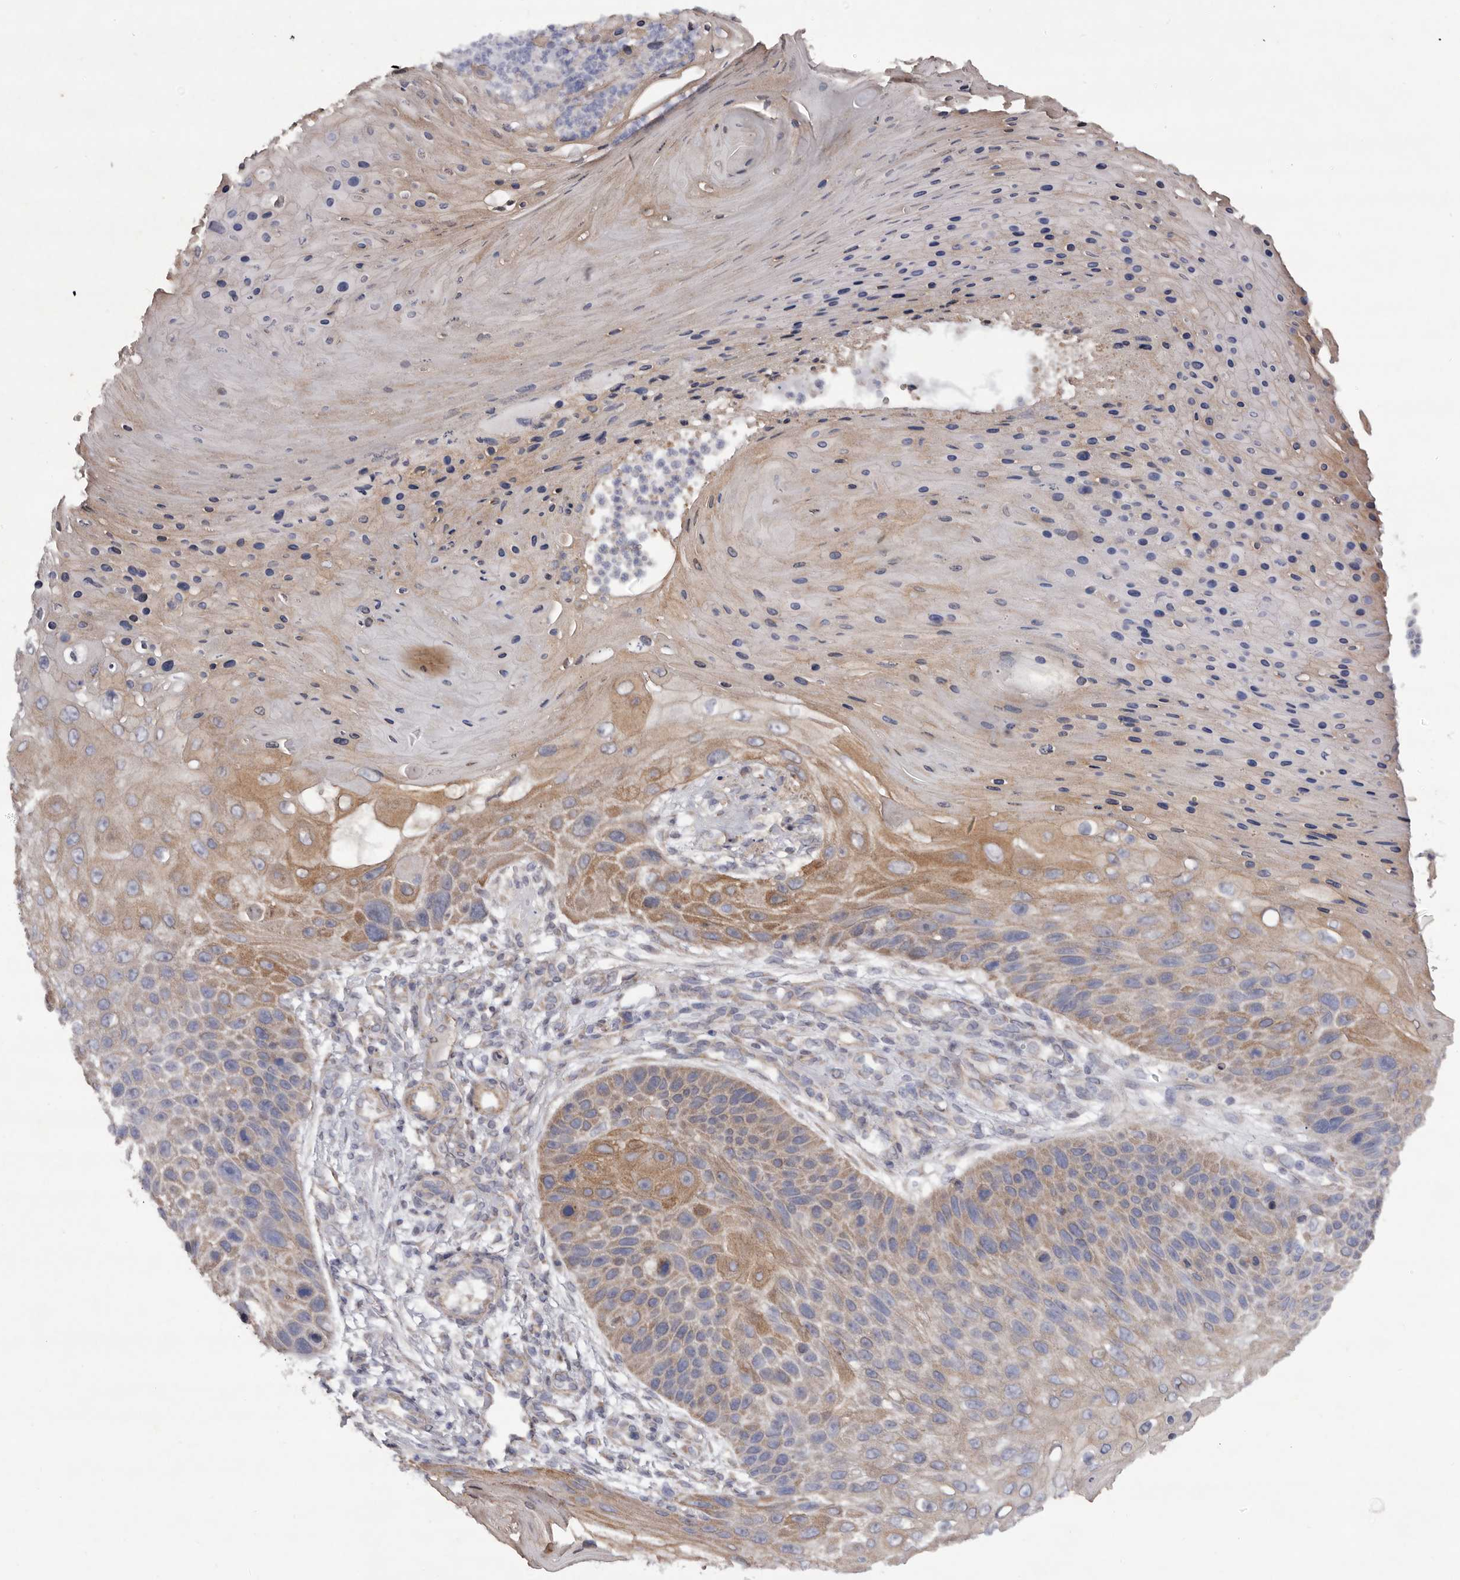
{"staining": {"intensity": "moderate", "quantity": "25%-75%", "location": "cytoplasmic/membranous"}, "tissue": "skin cancer", "cell_type": "Tumor cells", "image_type": "cancer", "snomed": [{"axis": "morphology", "description": "Squamous cell carcinoma, NOS"}, {"axis": "topography", "description": "Skin"}], "caption": "Protein analysis of skin squamous cell carcinoma tissue shows moderate cytoplasmic/membranous expression in approximately 25%-75% of tumor cells. The protein of interest is stained brown, and the nuclei are stained in blue (DAB IHC with brightfield microscopy, high magnification).", "gene": "GADD45B", "patient": {"sex": "female", "age": 88}}